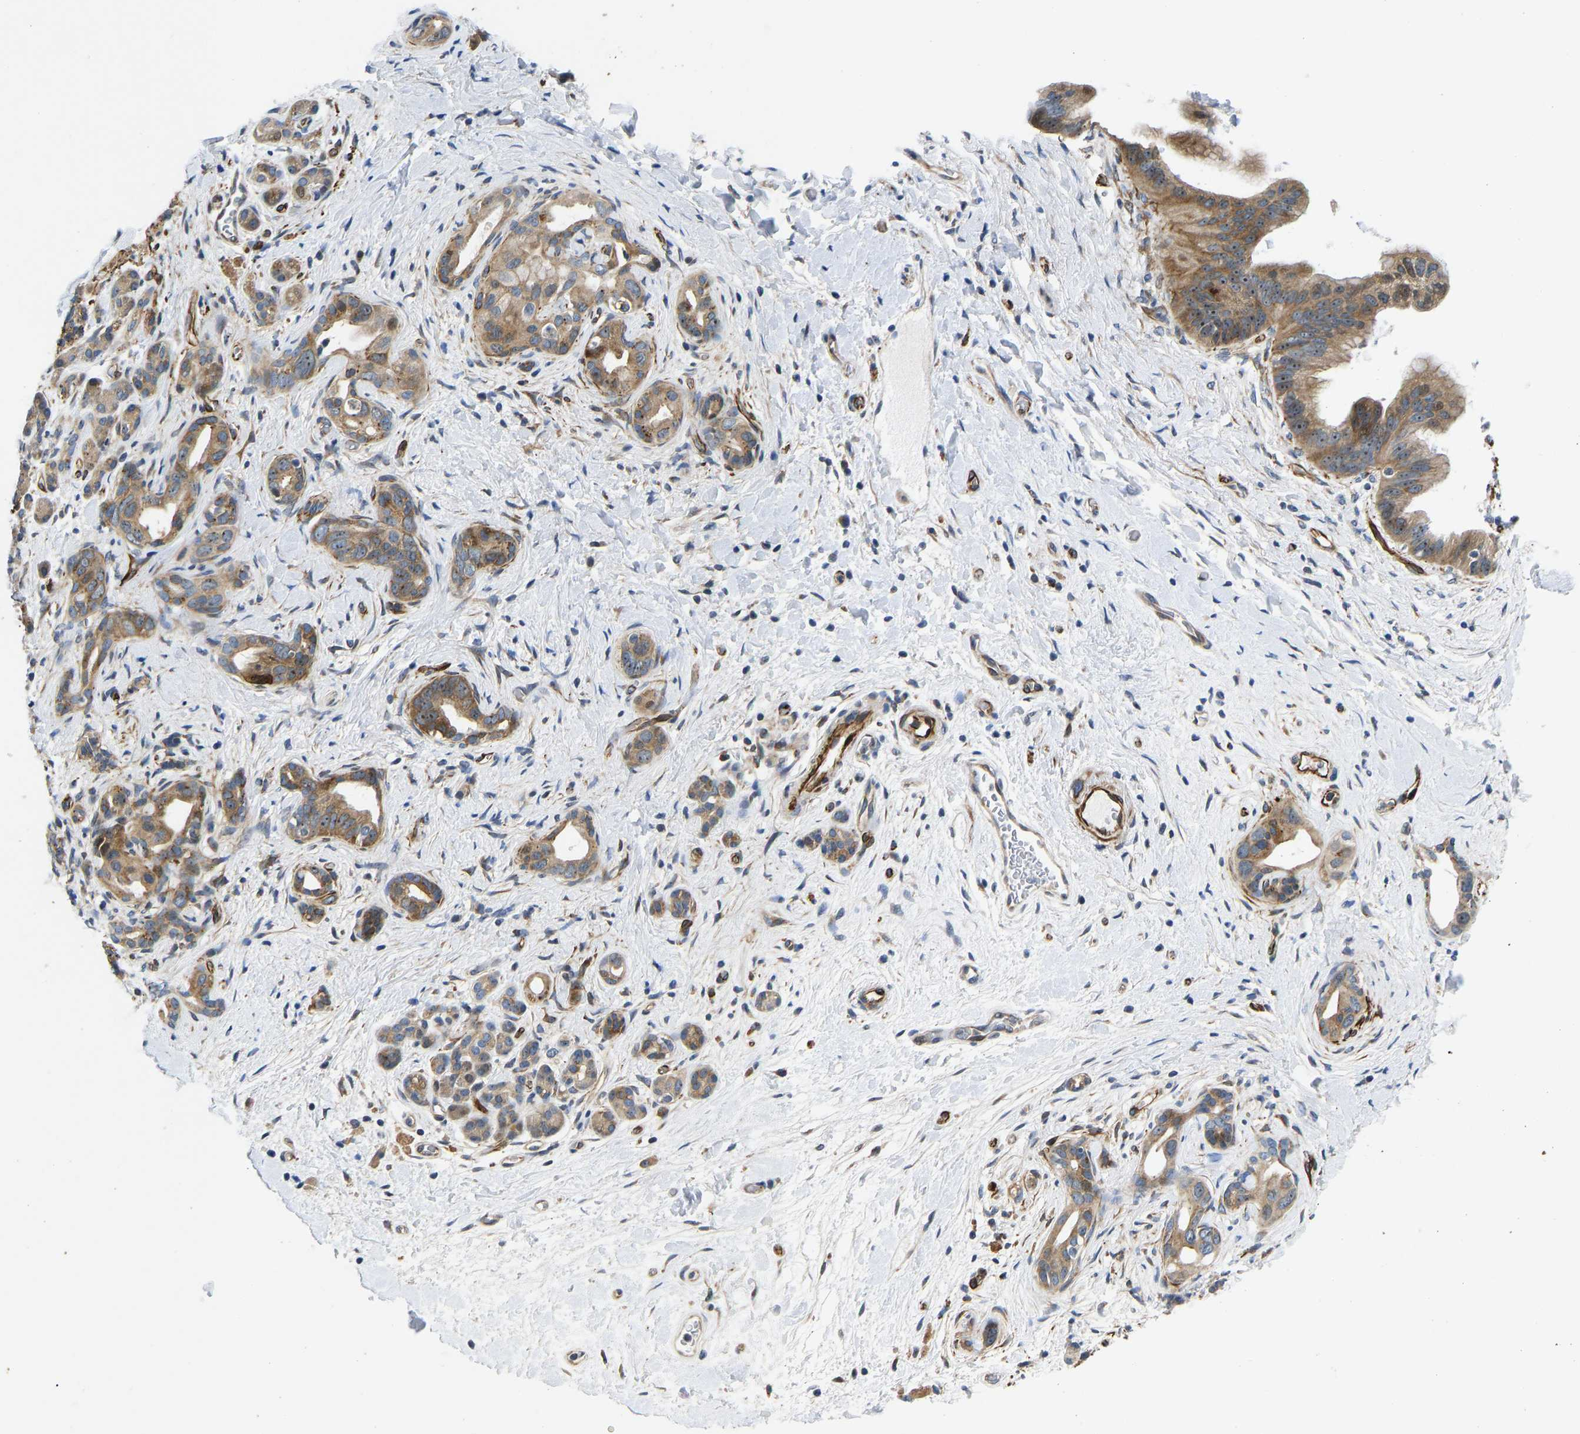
{"staining": {"intensity": "moderate", "quantity": ">75%", "location": "cytoplasmic/membranous,nuclear"}, "tissue": "pancreatic cancer", "cell_type": "Tumor cells", "image_type": "cancer", "snomed": [{"axis": "morphology", "description": "Adenocarcinoma, NOS"}, {"axis": "topography", "description": "Pancreas"}], "caption": "Immunohistochemical staining of human adenocarcinoma (pancreatic) displays moderate cytoplasmic/membranous and nuclear protein expression in about >75% of tumor cells. The staining was performed using DAB to visualize the protein expression in brown, while the nuclei were stained in blue with hematoxylin (Magnification: 20x).", "gene": "RESF1", "patient": {"sex": "male", "age": 55}}